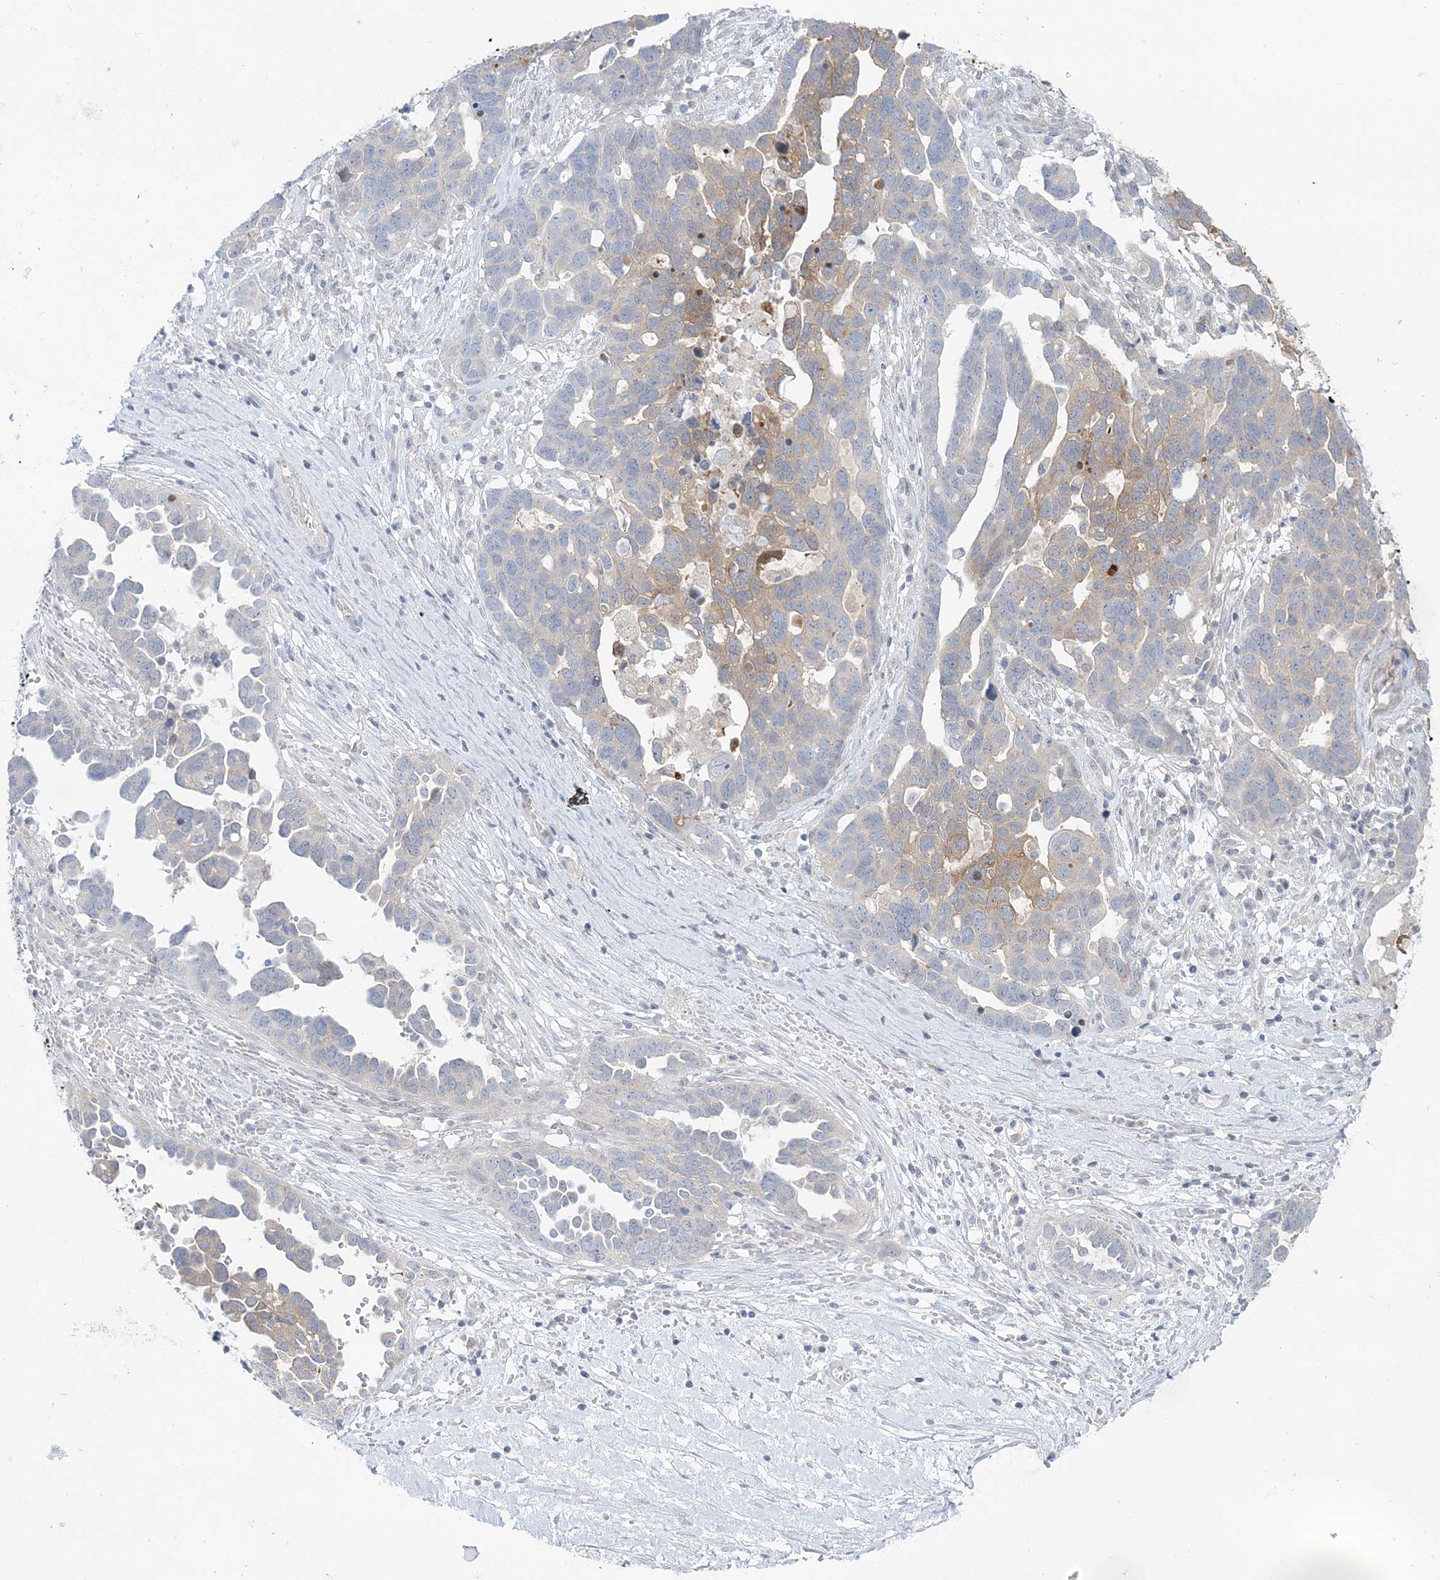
{"staining": {"intensity": "weak", "quantity": "25%-75%", "location": "cytoplasmic/membranous"}, "tissue": "ovarian cancer", "cell_type": "Tumor cells", "image_type": "cancer", "snomed": [{"axis": "morphology", "description": "Cystadenocarcinoma, serous, NOS"}, {"axis": "topography", "description": "Ovary"}], "caption": "About 25%-75% of tumor cells in human ovarian cancer display weak cytoplasmic/membranous protein expression as visualized by brown immunohistochemical staining.", "gene": "THADA", "patient": {"sex": "female", "age": 54}}